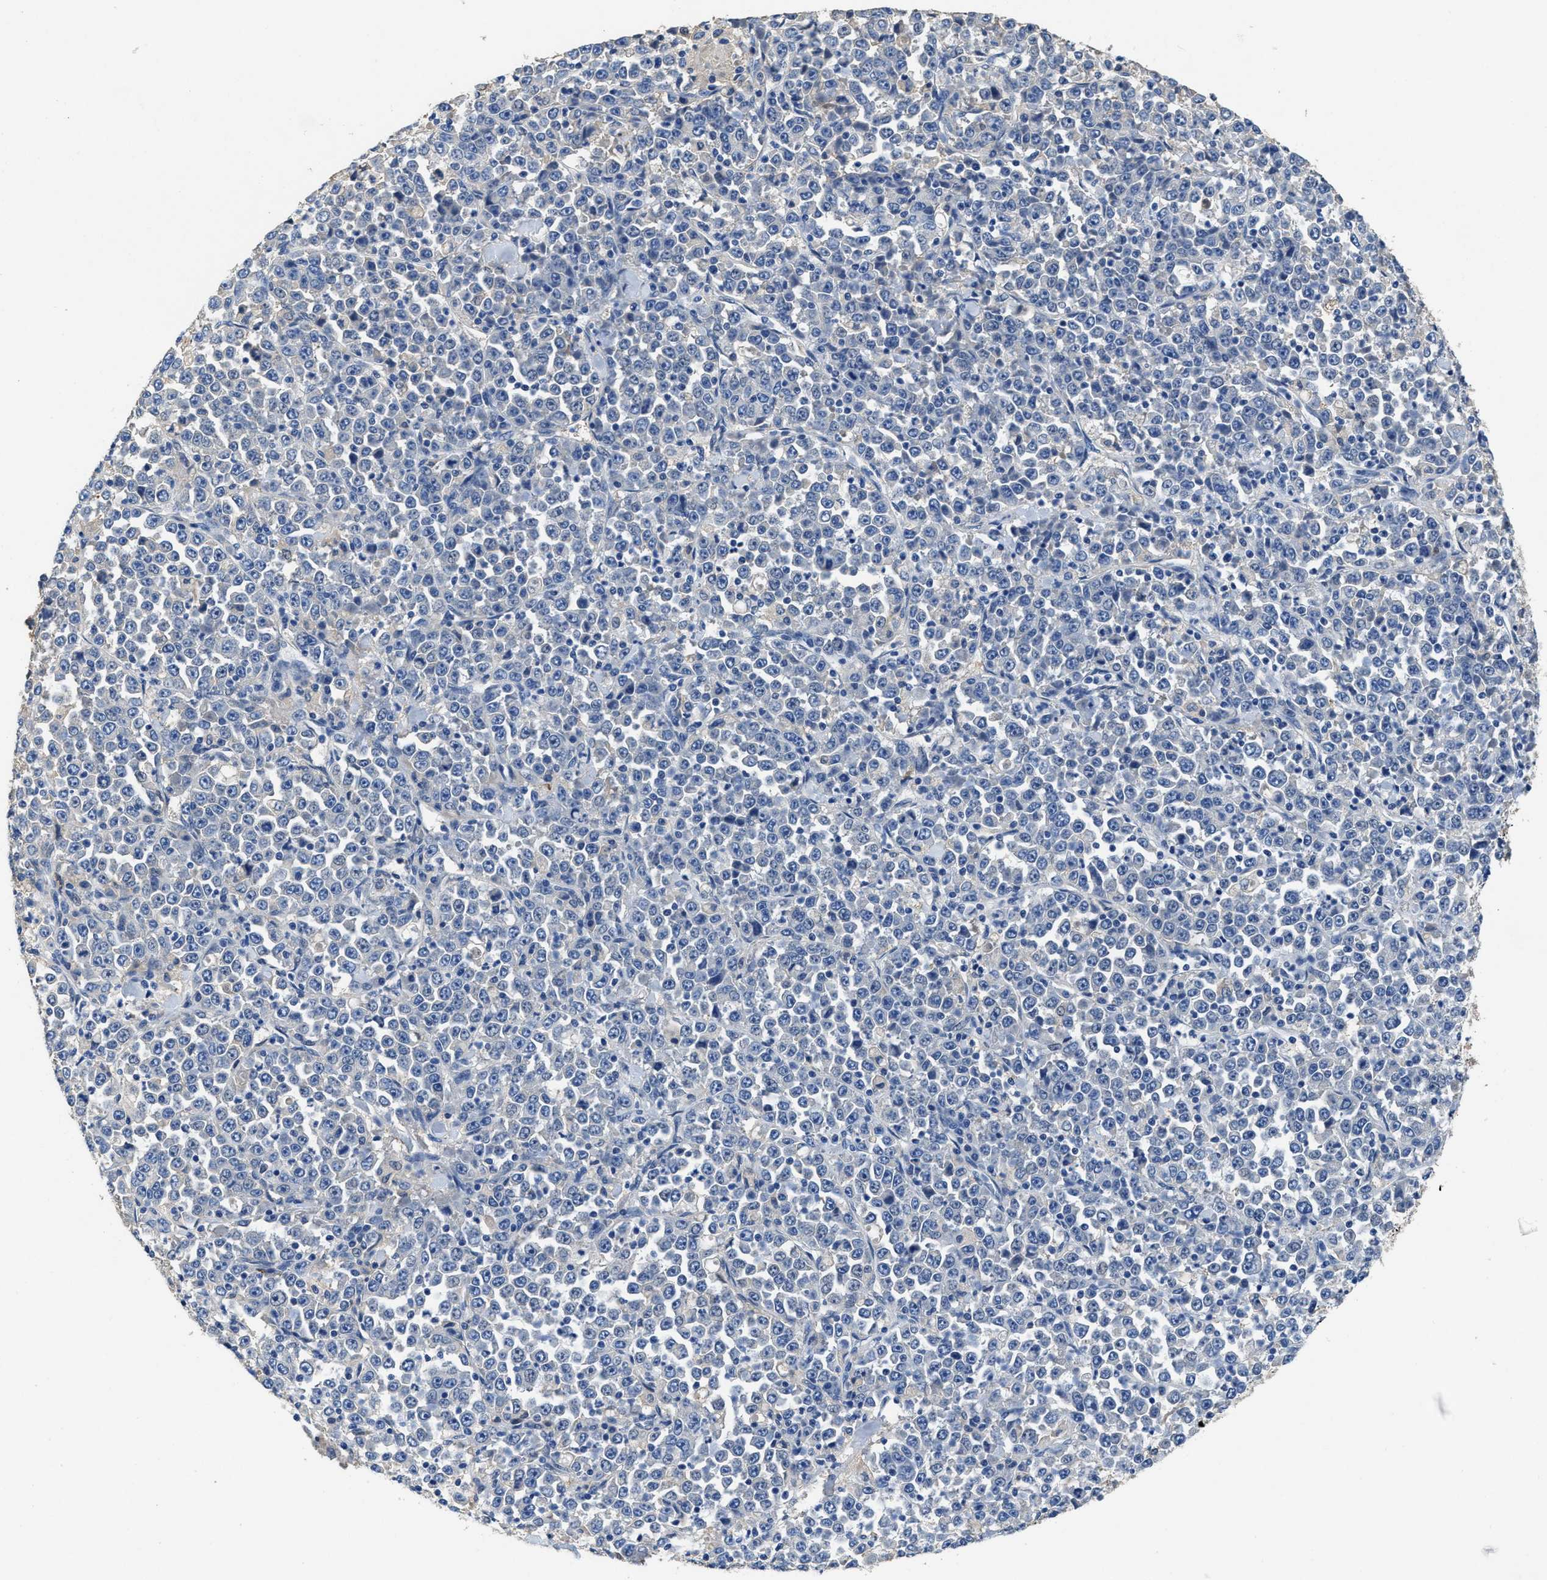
{"staining": {"intensity": "negative", "quantity": "none", "location": "none"}, "tissue": "stomach cancer", "cell_type": "Tumor cells", "image_type": "cancer", "snomed": [{"axis": "morphology", "description": "Normal tissue, NOS"}, {"axis": "morphology", "description": "Adenocarcinoma, NOS"}, {"axis": "topography", "description": "Stomach, upper"}, {"axis": "topography", "description": "Stomach"}], "caption": "A high-resolution histopathology image shows immunohistochemistry staining of adenocarcinoma (stomach), which exhibits no significant expression in tumor cells. (Immunohistochemistry, brightfield microscopy, high magnification).", "gene": "PEG10", "patient": {"sex": "male", "age": 59}}